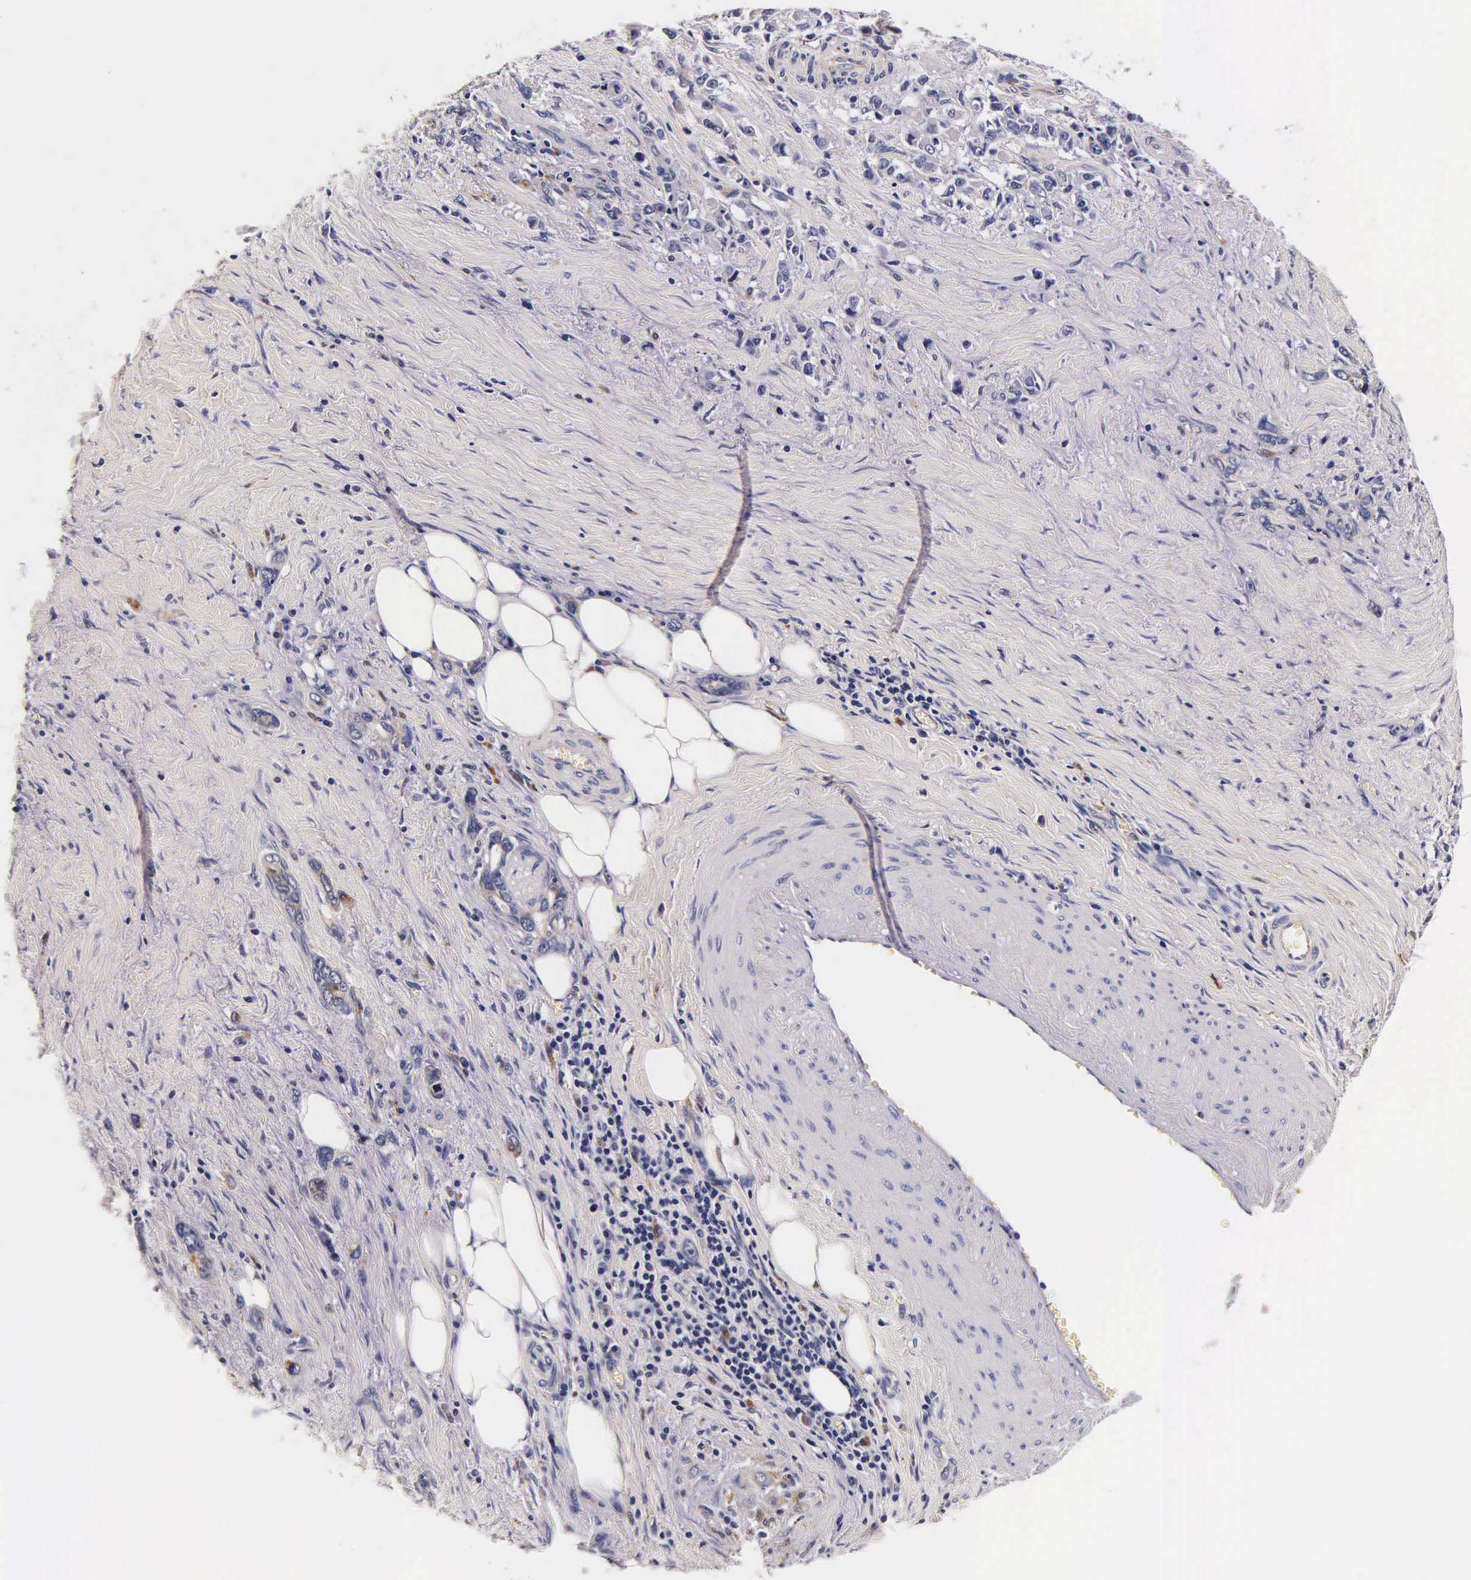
{"staining": {"intensity": "weak", "quantity": "25%-75%", "location": "cytoplasmic/membranous"}, "tissue": "stomach cancer", "cell_type": "Tumor cells", "image_type": "cancer", "snomed": [{"axis": "morphology", "description": "Adenocarcinoma, NOS"}, {"axis": "topography", "description": "Stomach"}], "caption": "An IHC histopathology image of neoplastic tissue is shown. Protein staining in brown shows weak cytoplasmic/membranous positivity in stomach adenocarcinoma within tumor cells.", "gene": "CTSB", "patient": {"sex": "male", "age": 78}}